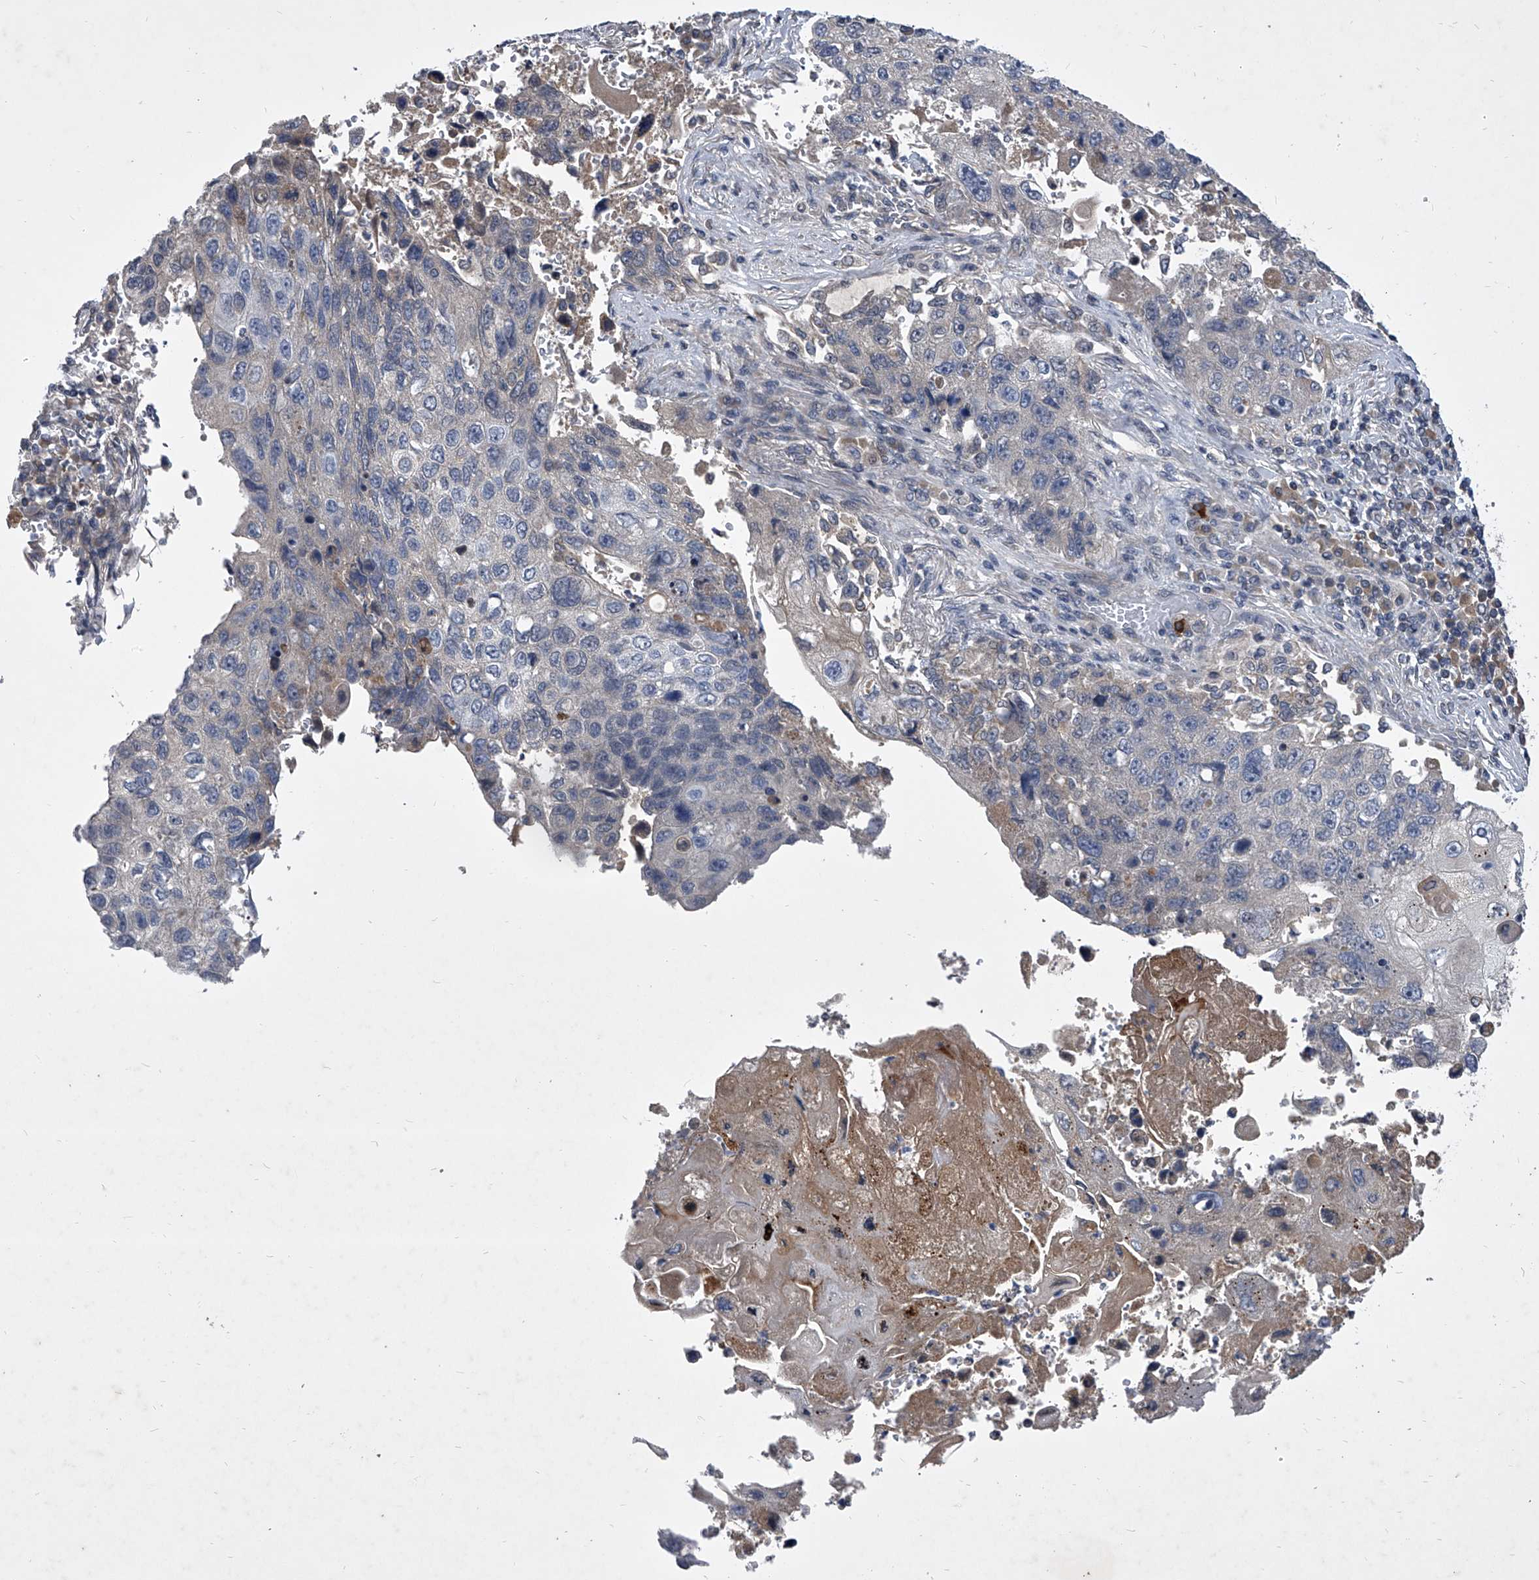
{"staining": {"intensity": "negative", "quantity": "none", "location": "none"}, "tissue": "lung cancer", "cell_type": "Tumor cells", "image_type": "cancer", "snomed": [{"axis": "morphology", "description": "Squamous cell carcinoma, NOS"}, {"axis": "topography", "description": "Lung"}], "caption": "Lung cancer was stained to show a protein in brown. There is no significant staining in tumor cells.", "gene": "ZNF76", "patient": {"sex": "male", "age": 61}}